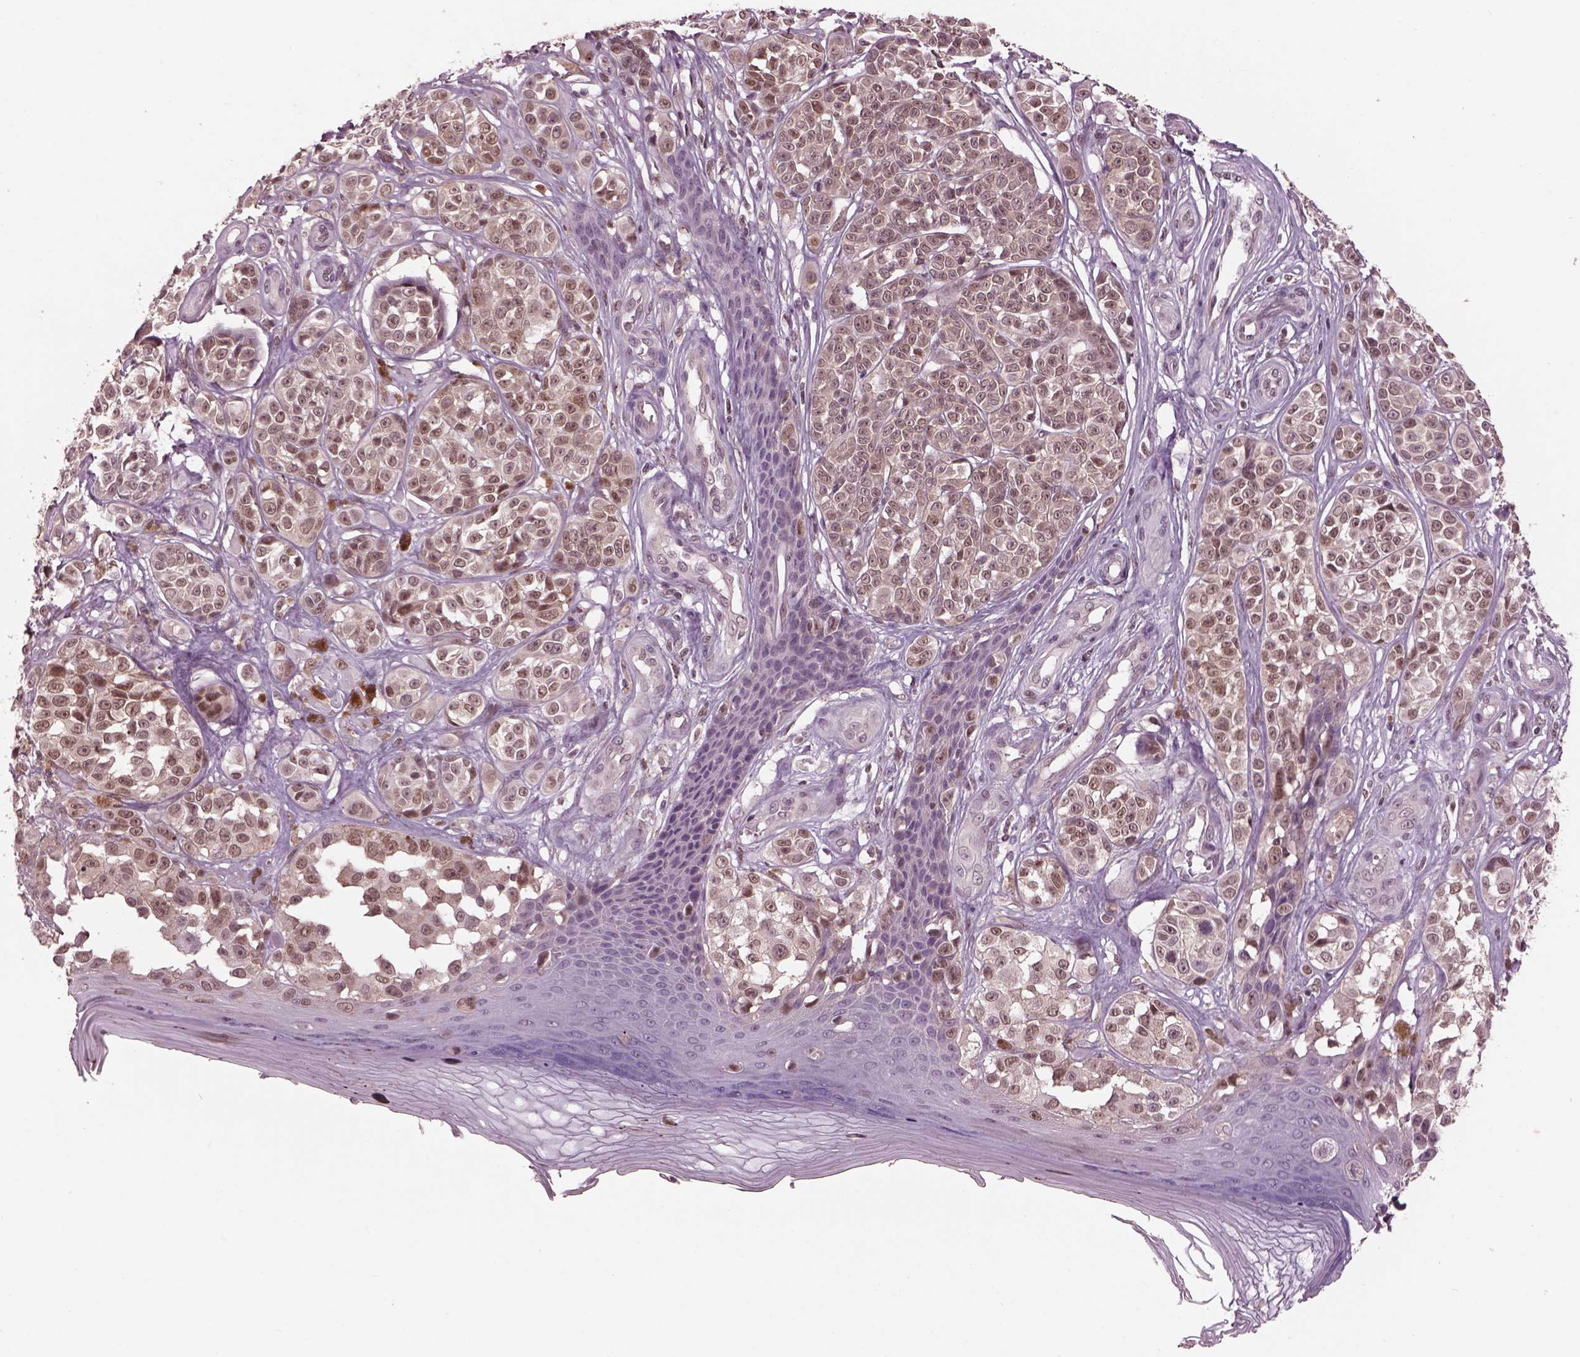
{"staining": {"intensity": "weak", "quantity": ">75%", "location": "cytoplasmic/membranous,nuclear"}, "tissue": "melanoma", "cell_type": "Tumor cells", "image_type": "cancer", "snomed": [{"axis": "morphology", "description": "Malignant melanoma, NOS"}, {"axis": "topography", "description": "Skin"}], "caption": "High-power microscopy captured an immunohistochemistry histopathology image of malignant melanoma, revealing weak cytoplasmic/membranous and nuclear positivity in about >75% of tumor cells.", "gene": "SRI", "patient": {"sex": "female", "age": 90}}